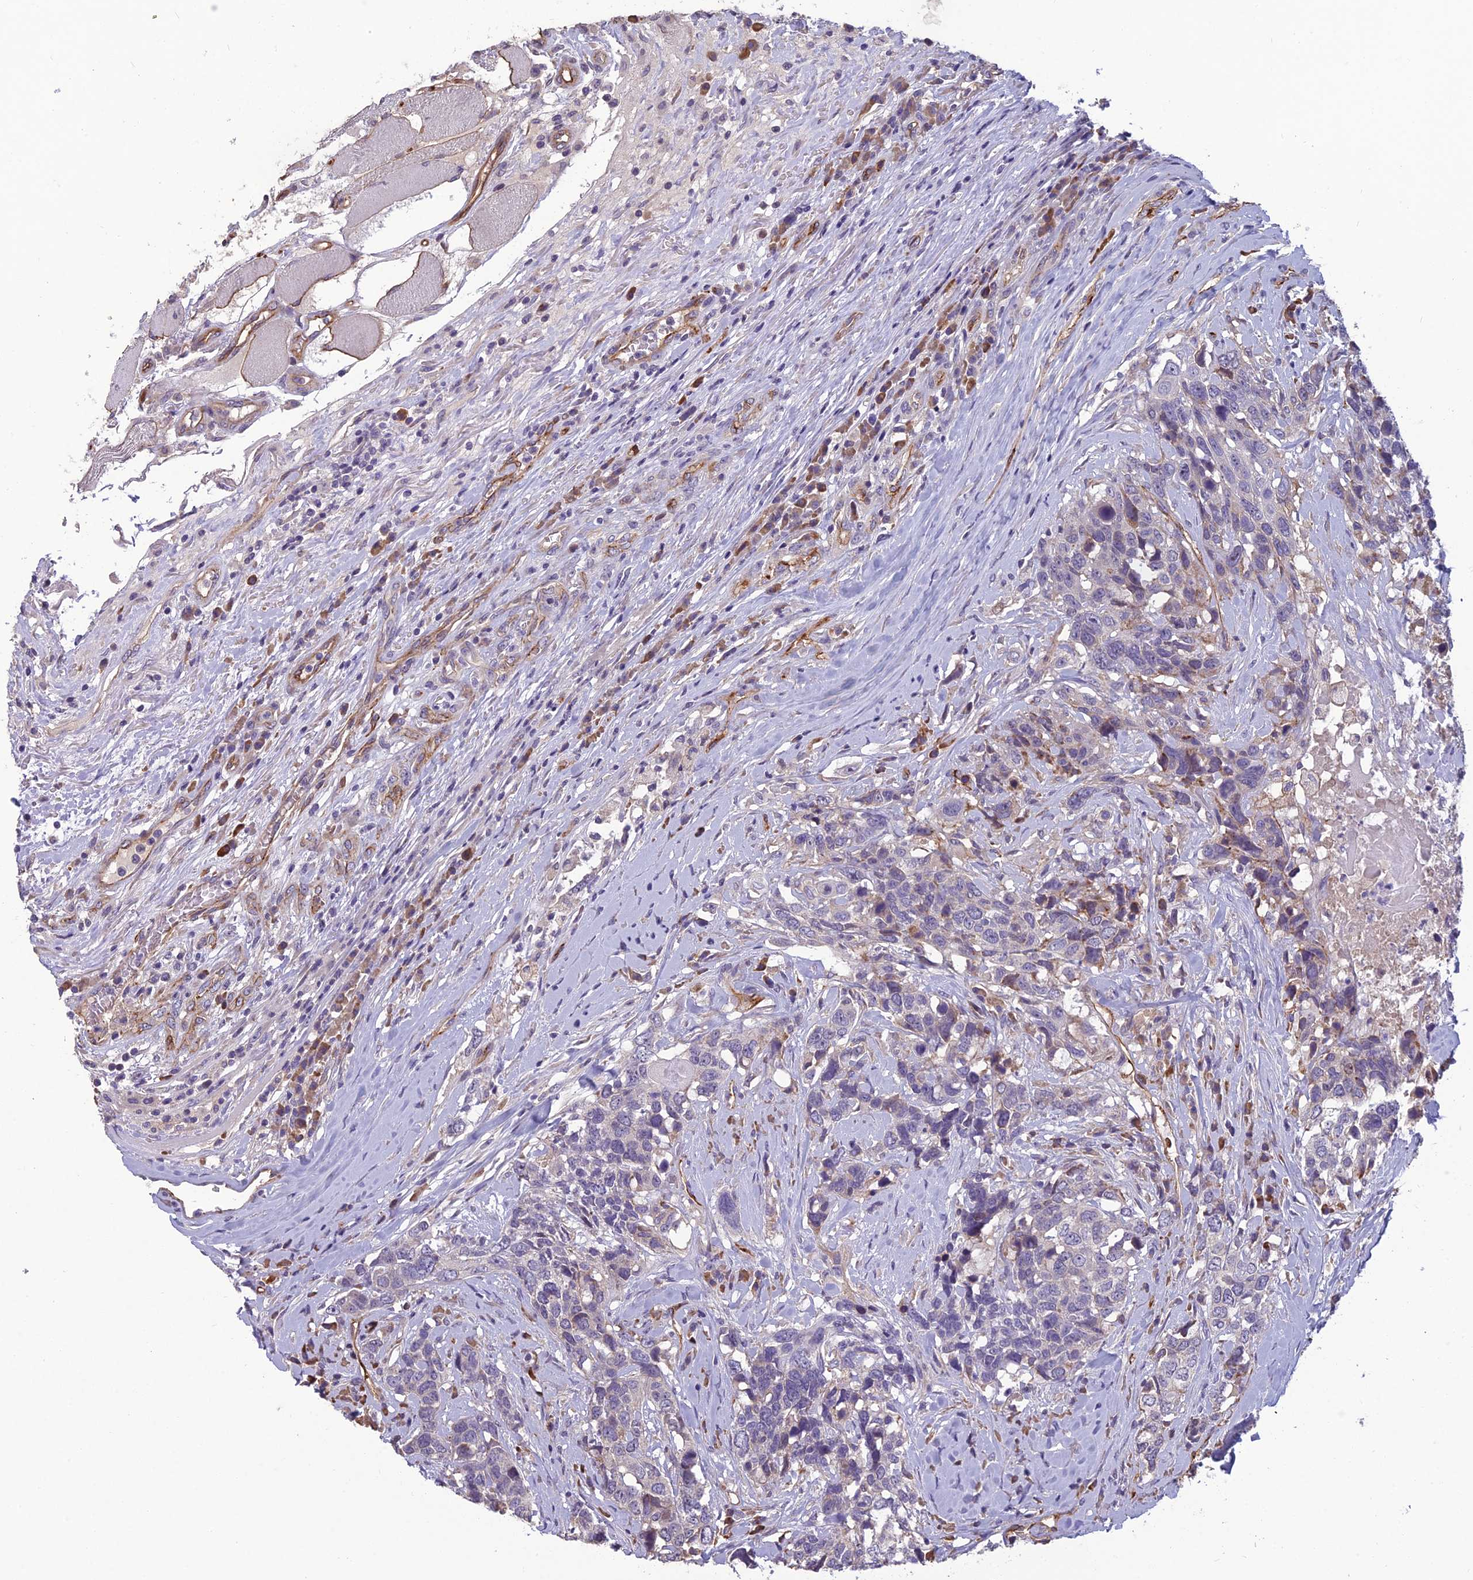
{"staining": {"intensity": "negative", "quantity": "none", "location": "none"}, "tissue": "head and neck cancer", "cell_type": "Tumor cells", "image_type": "cancer", "snomed": [{"axis": "morphology", "description": "Squamous cell carcinoma, NOS"}, {"axis": "topography", "description": "Head-Neck"}], "caption": "A micrograph of squamous cell carcinoma (head and neck) stained for a protein exhibits no brown staining in tumor cells.", "gene": "TSPAN15", "patient": {"sex": "male", "age": 66}}